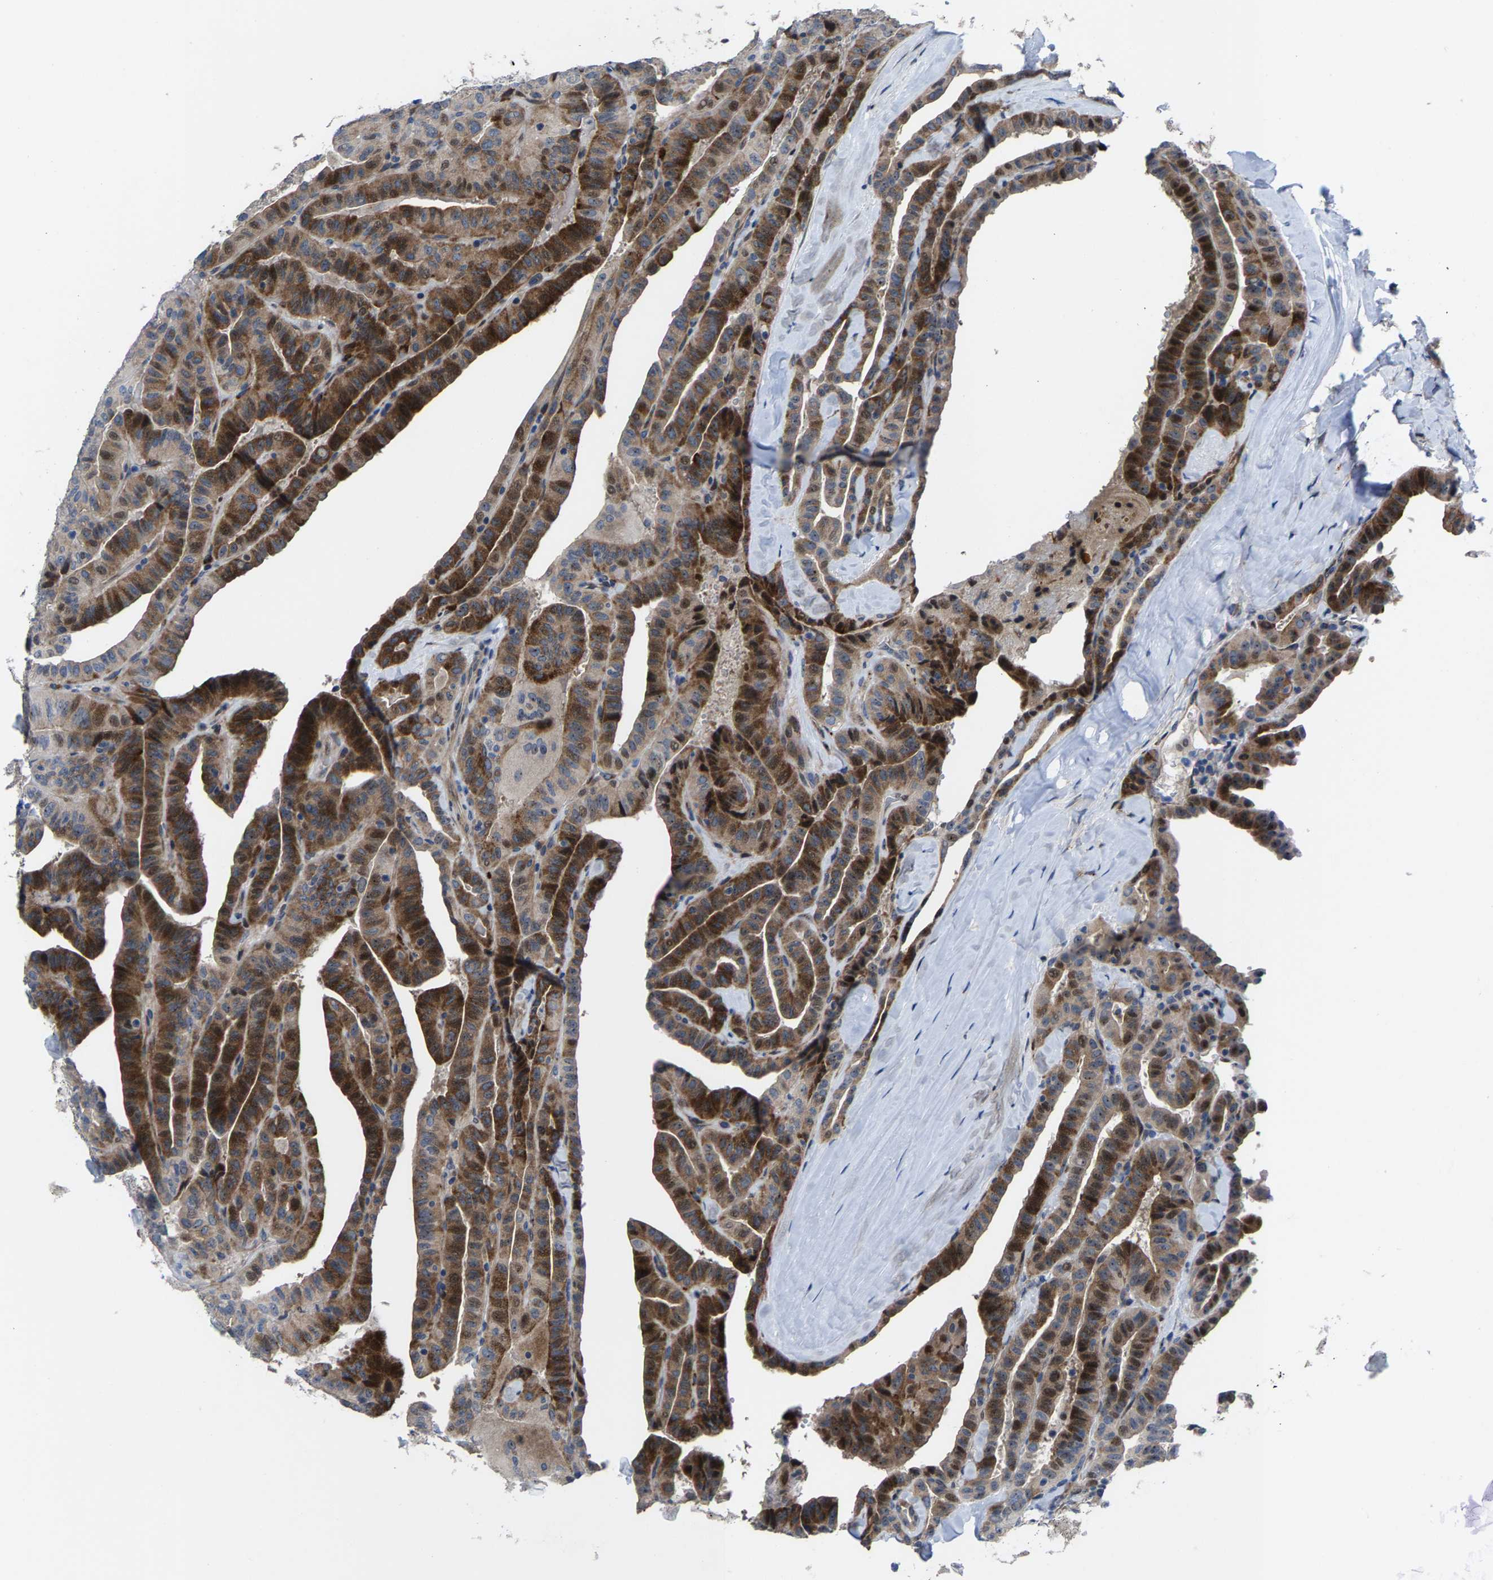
{"staining": {"intensity": "strong", "quantity": ">75%", "location": "cytoplasmic/membranous"}, "tissue": "thyroid cancer", "cell_type": "Tumor cells", "image_type": "cancer", "snomed": [{"axis": "morphology", "description": "Papillary adenocarcinoma, NOS"}, {"axis": "topography", "description": "Thyroid gland"}], "caption": "The histopathology image reveals a brown stain indicating the presence of a protein in the cytoplasmic/membranous of tumor cells in thyroid cancer (papillary adenocarcinoma). (DAB IHC with brightfield microscopy, high magnification).", "gene": "HAUS6", "patient": {"sex": "male", "age": 77}}